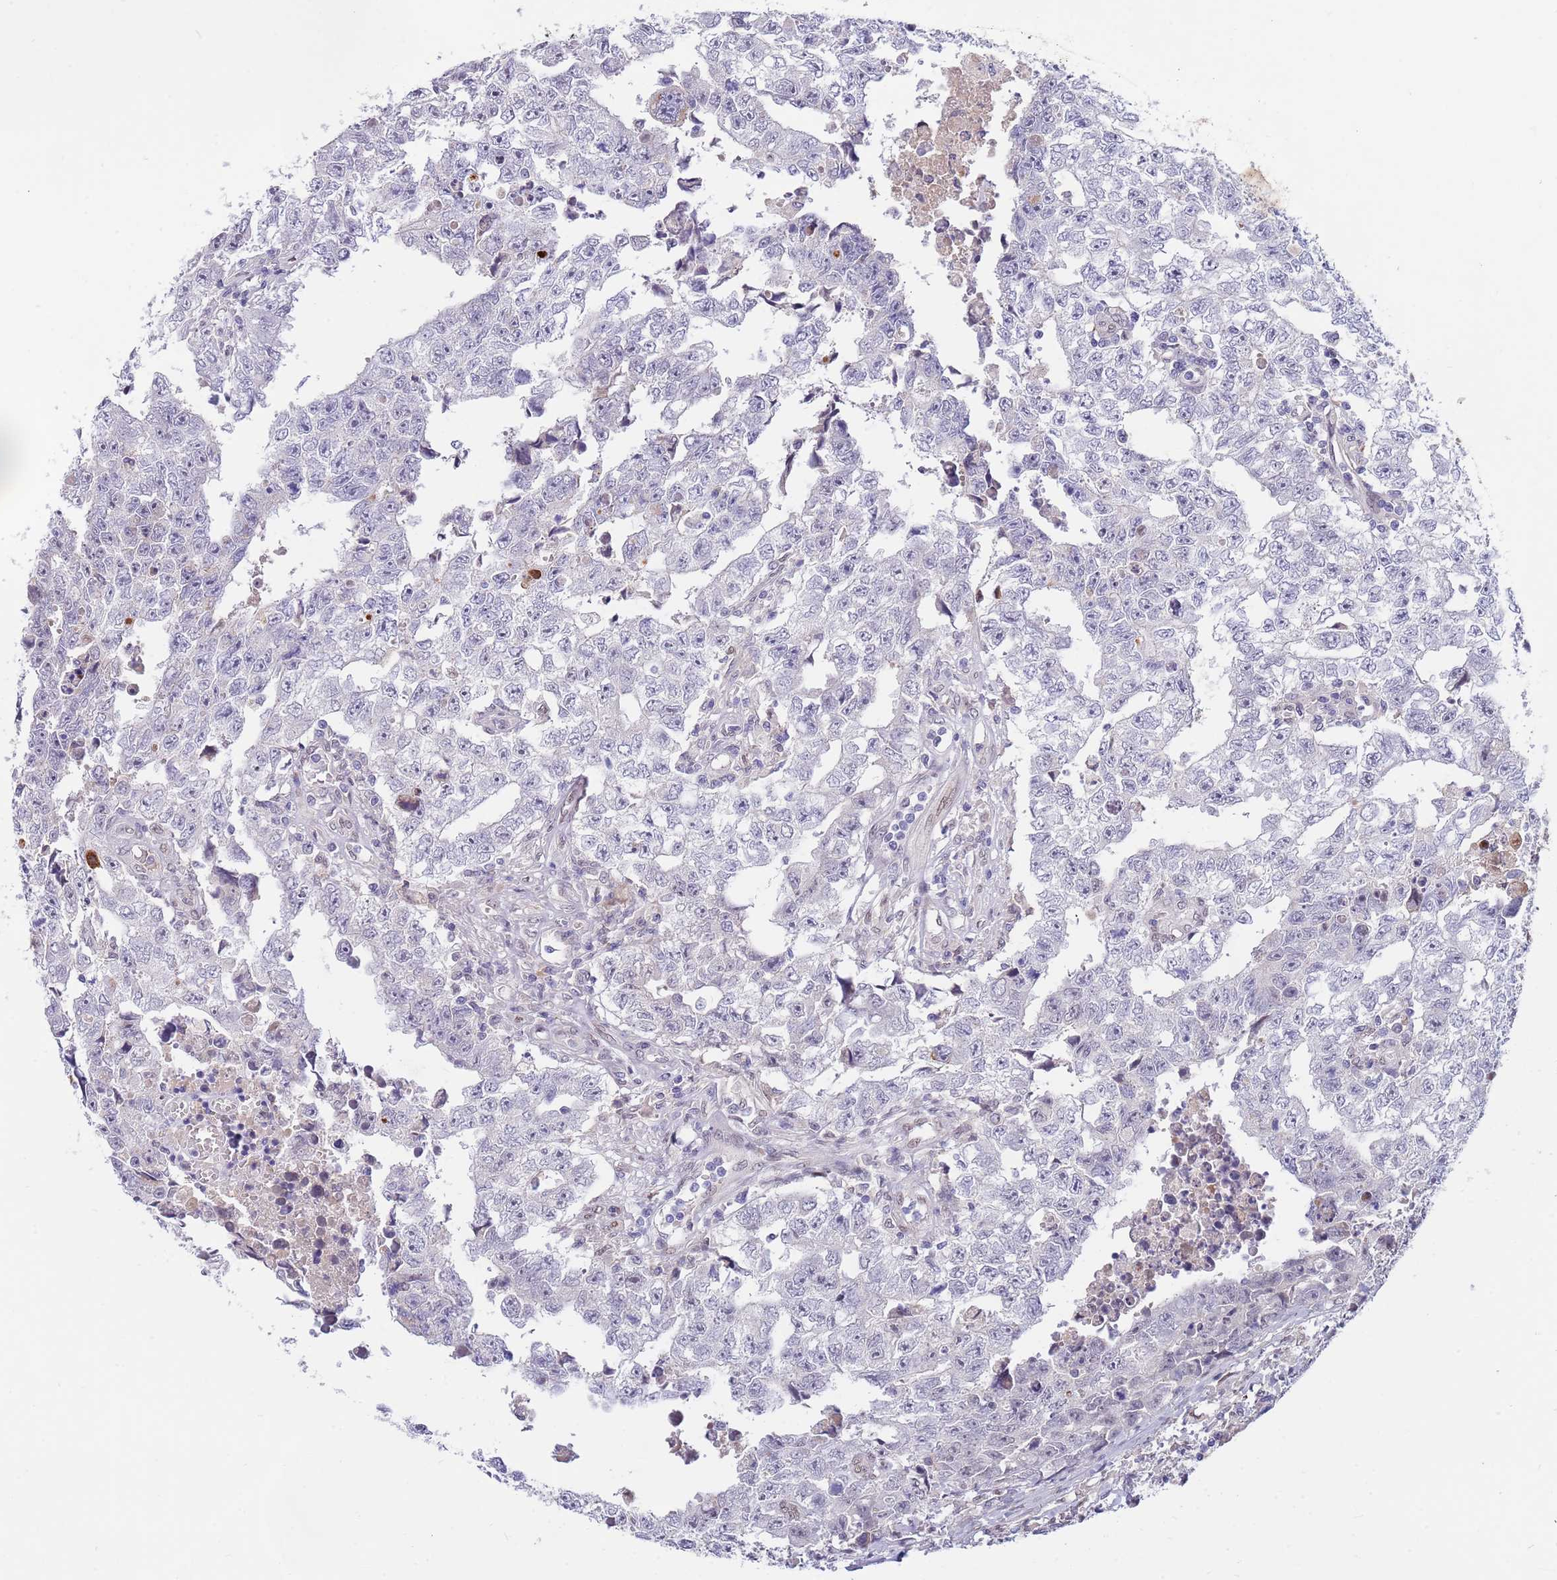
{"staining": {"intensity": "negative", "quantity": "none", "location": "none"}, "tissue": "testis cancer", "cell_type": "Tumor cells", "image_type": "cancer", "snomed": [{"axis": "morphology", "description": "Carcinoma, Embryonal, NOS"}, {"axis": "topography", "description": "Testis"}], "caption": "High power microscopy image of an immunohistochemistry (IHC) micrograph of embryonal carcinoma (testis), revealing no significant expression in tumor cells.", "gene": "NLRP6", "patient": {"sex": "male", "age": 25}}